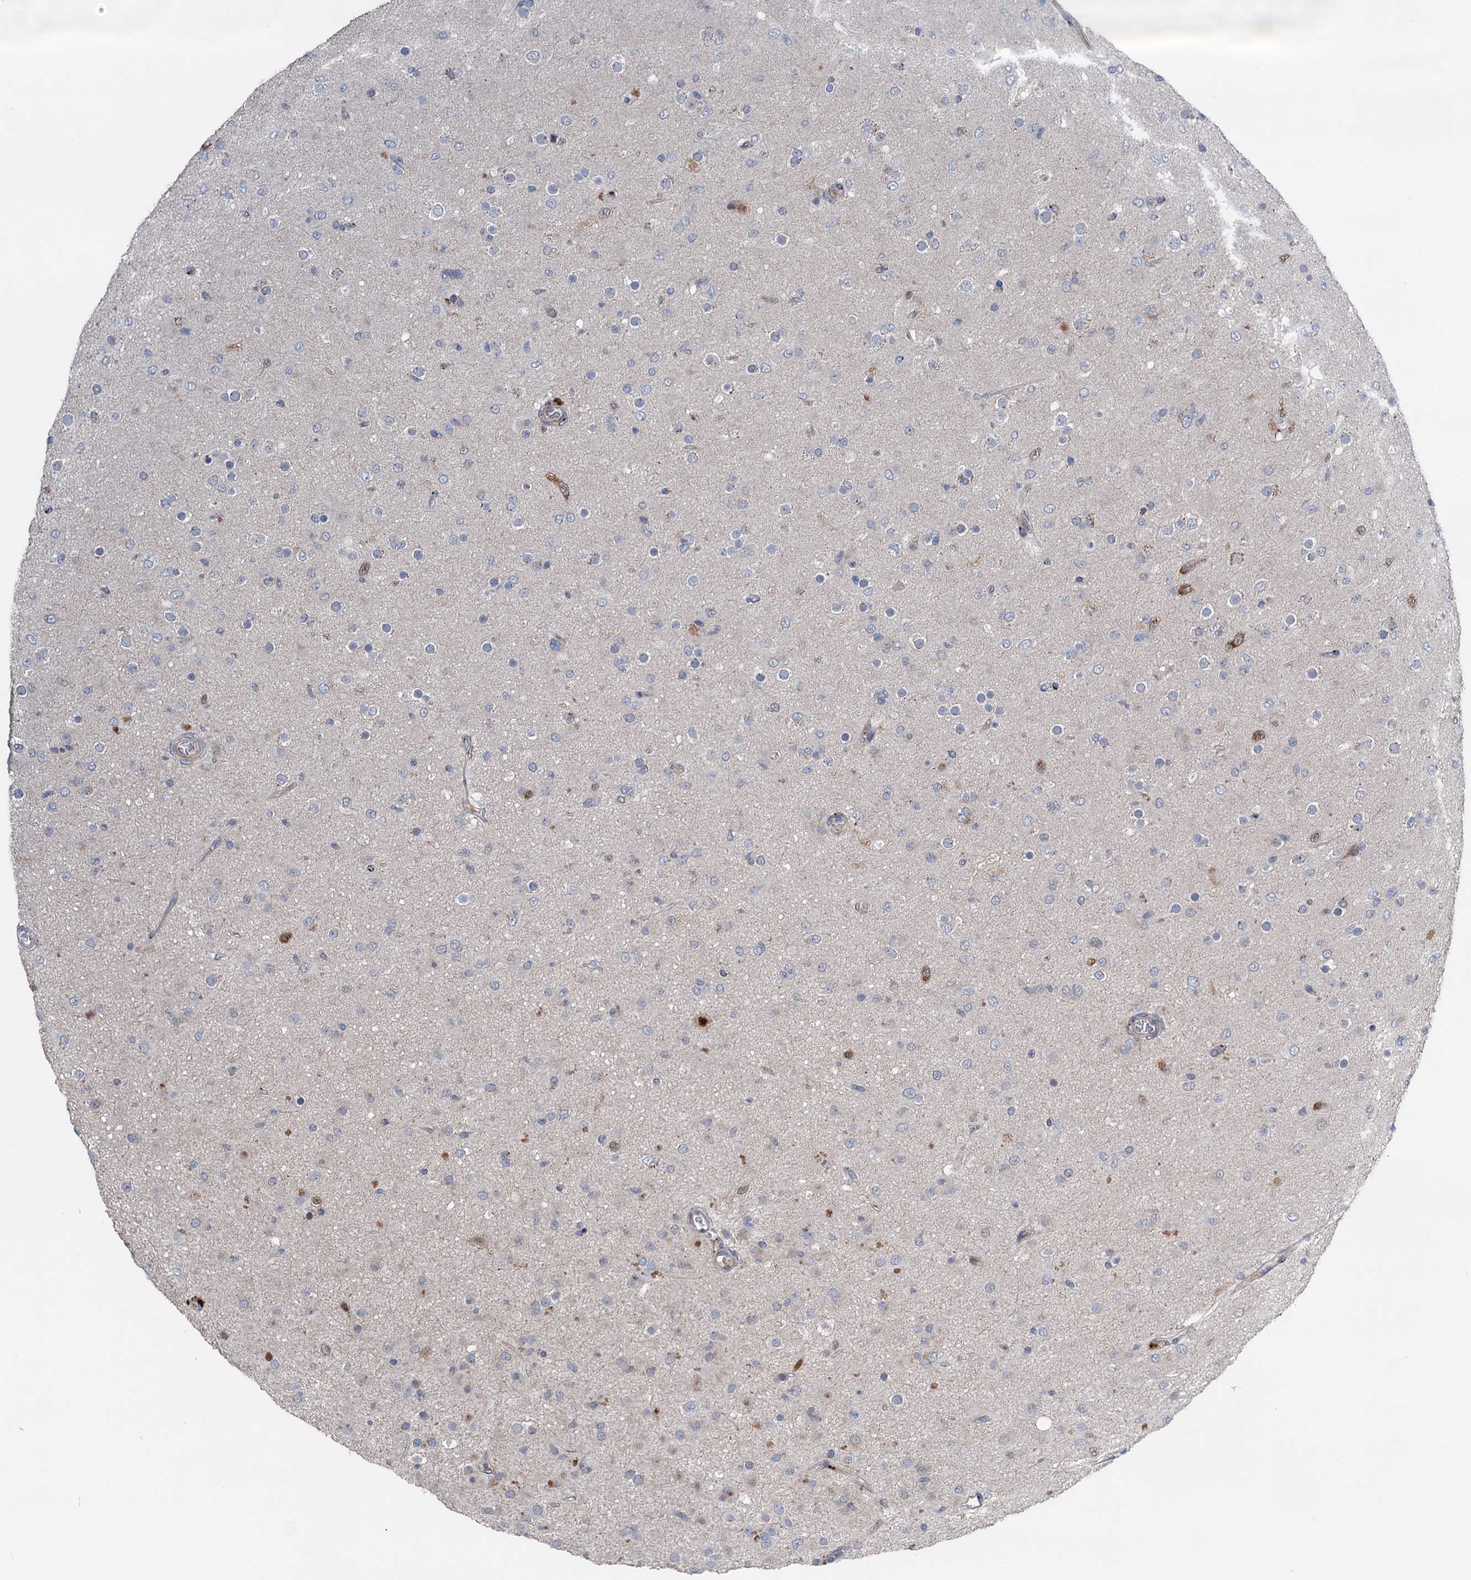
{"staining": {"intensity": "negative", "quantity": "none", "location": "none"}, "tissue": "glioma", "cell_type": "Tumor cells", "image_type": "cancer", "snomed": [{"axis": "morphology", "description": "Glioma, malignant, Low grade"}, {"axis": "topography", "description": "Brain"}], "caption": "A micrograph of human glioma is negative for staining in tumor cells.", "gene": "NCAPD2", "patient": {"sex": "male", "age": 65}}